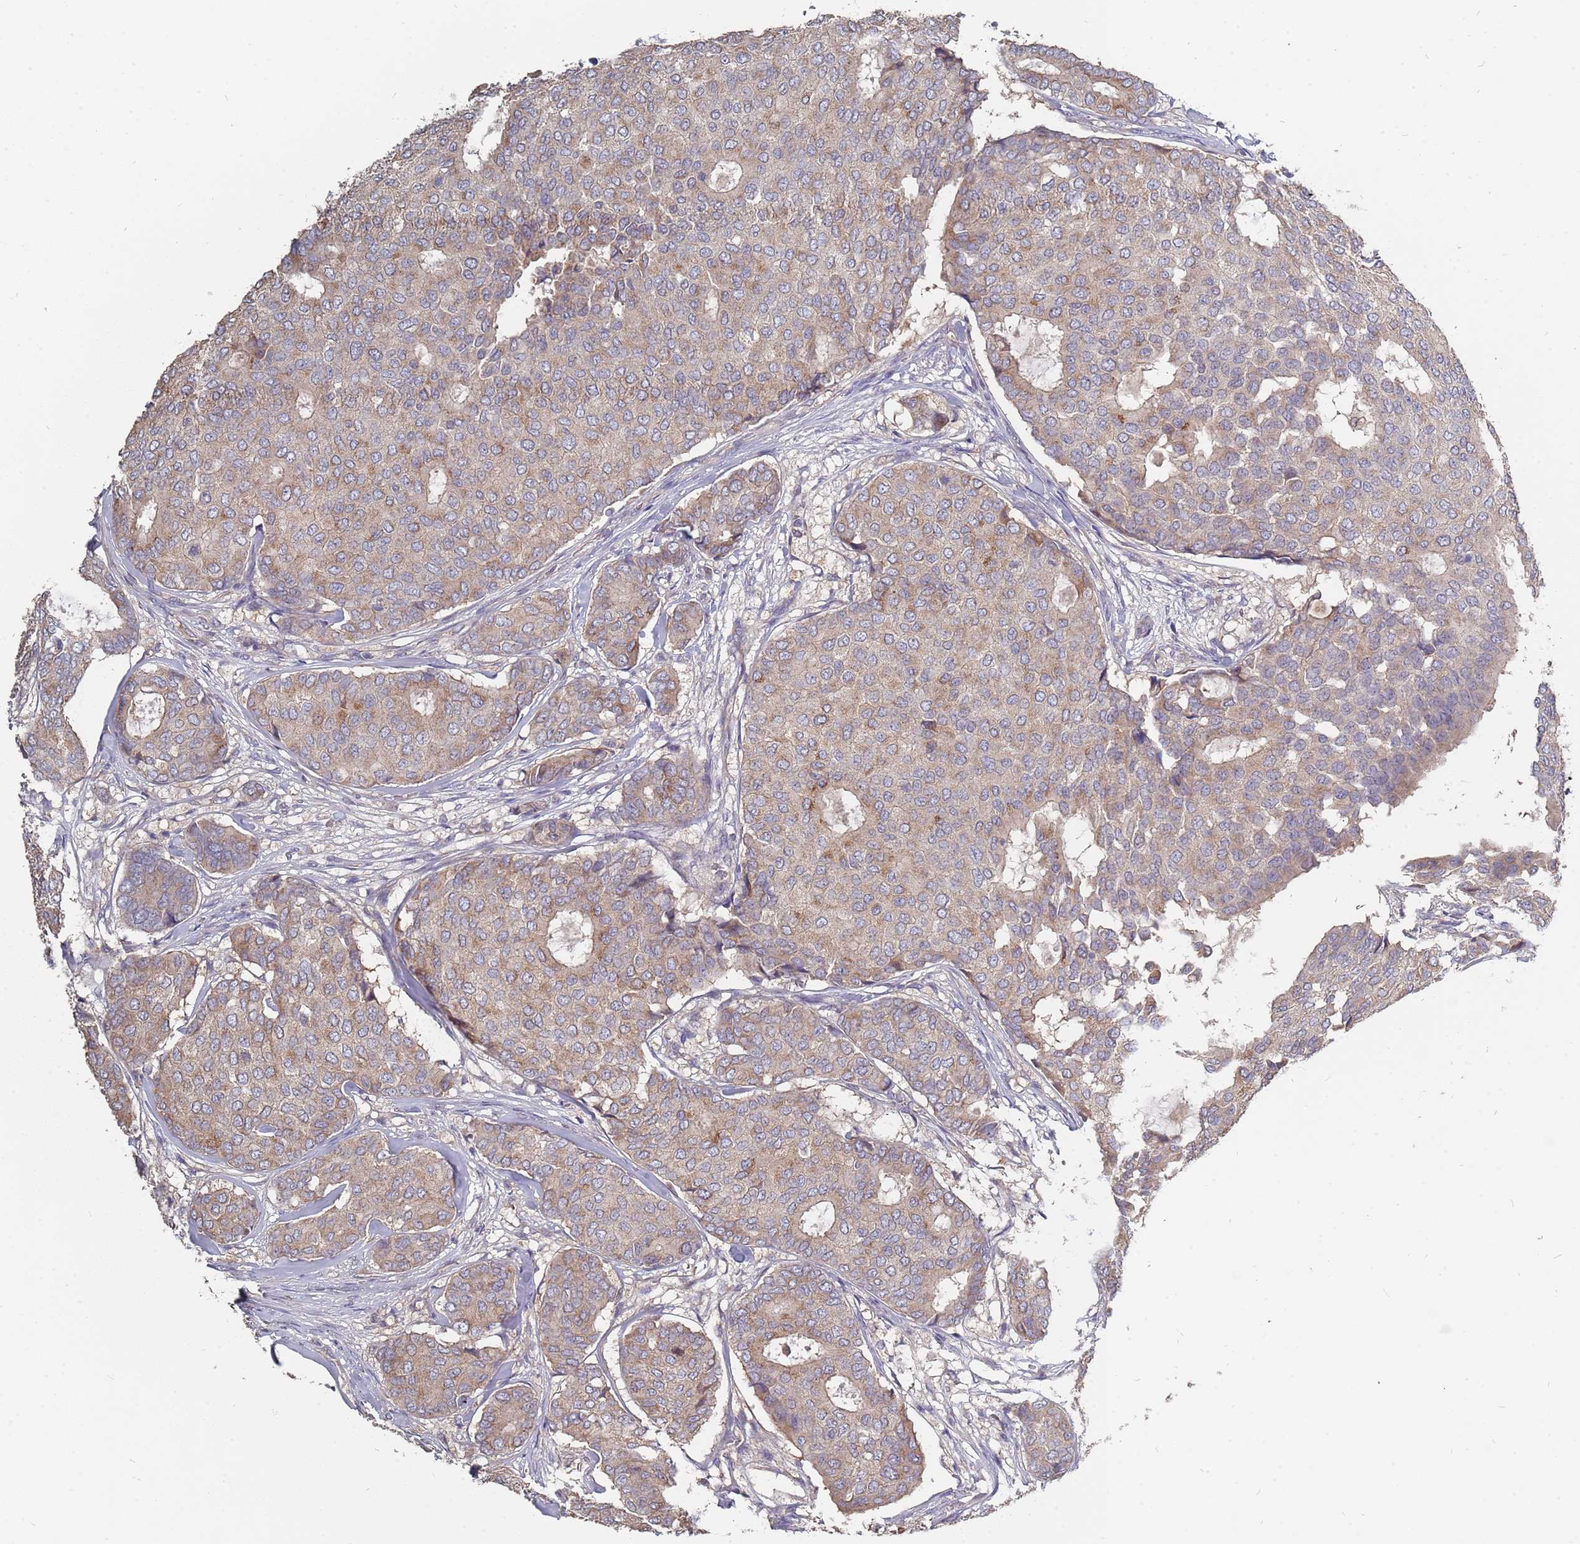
{"staining": {"intensity": "weak", "quantity": ">75%", "location": "cytoplasmic/membranous"}, "tissue": "breast cancer", "cell_type": "Tumor cells", "image_type": "cancer", "snomed": [{"axis": "morphology", "description": "Duct carcinoma"}, {"axis": "topography", "description": "Breast"}], "caption": "Immunohistochemical staining of breast intraductal carcinoma reveals low levels of weak cytoplasmic/membranous positivity in approximately >75% of tumor cells.", "gene": "TCEANC2", "patient": {"sex": "female", "age": 75}}